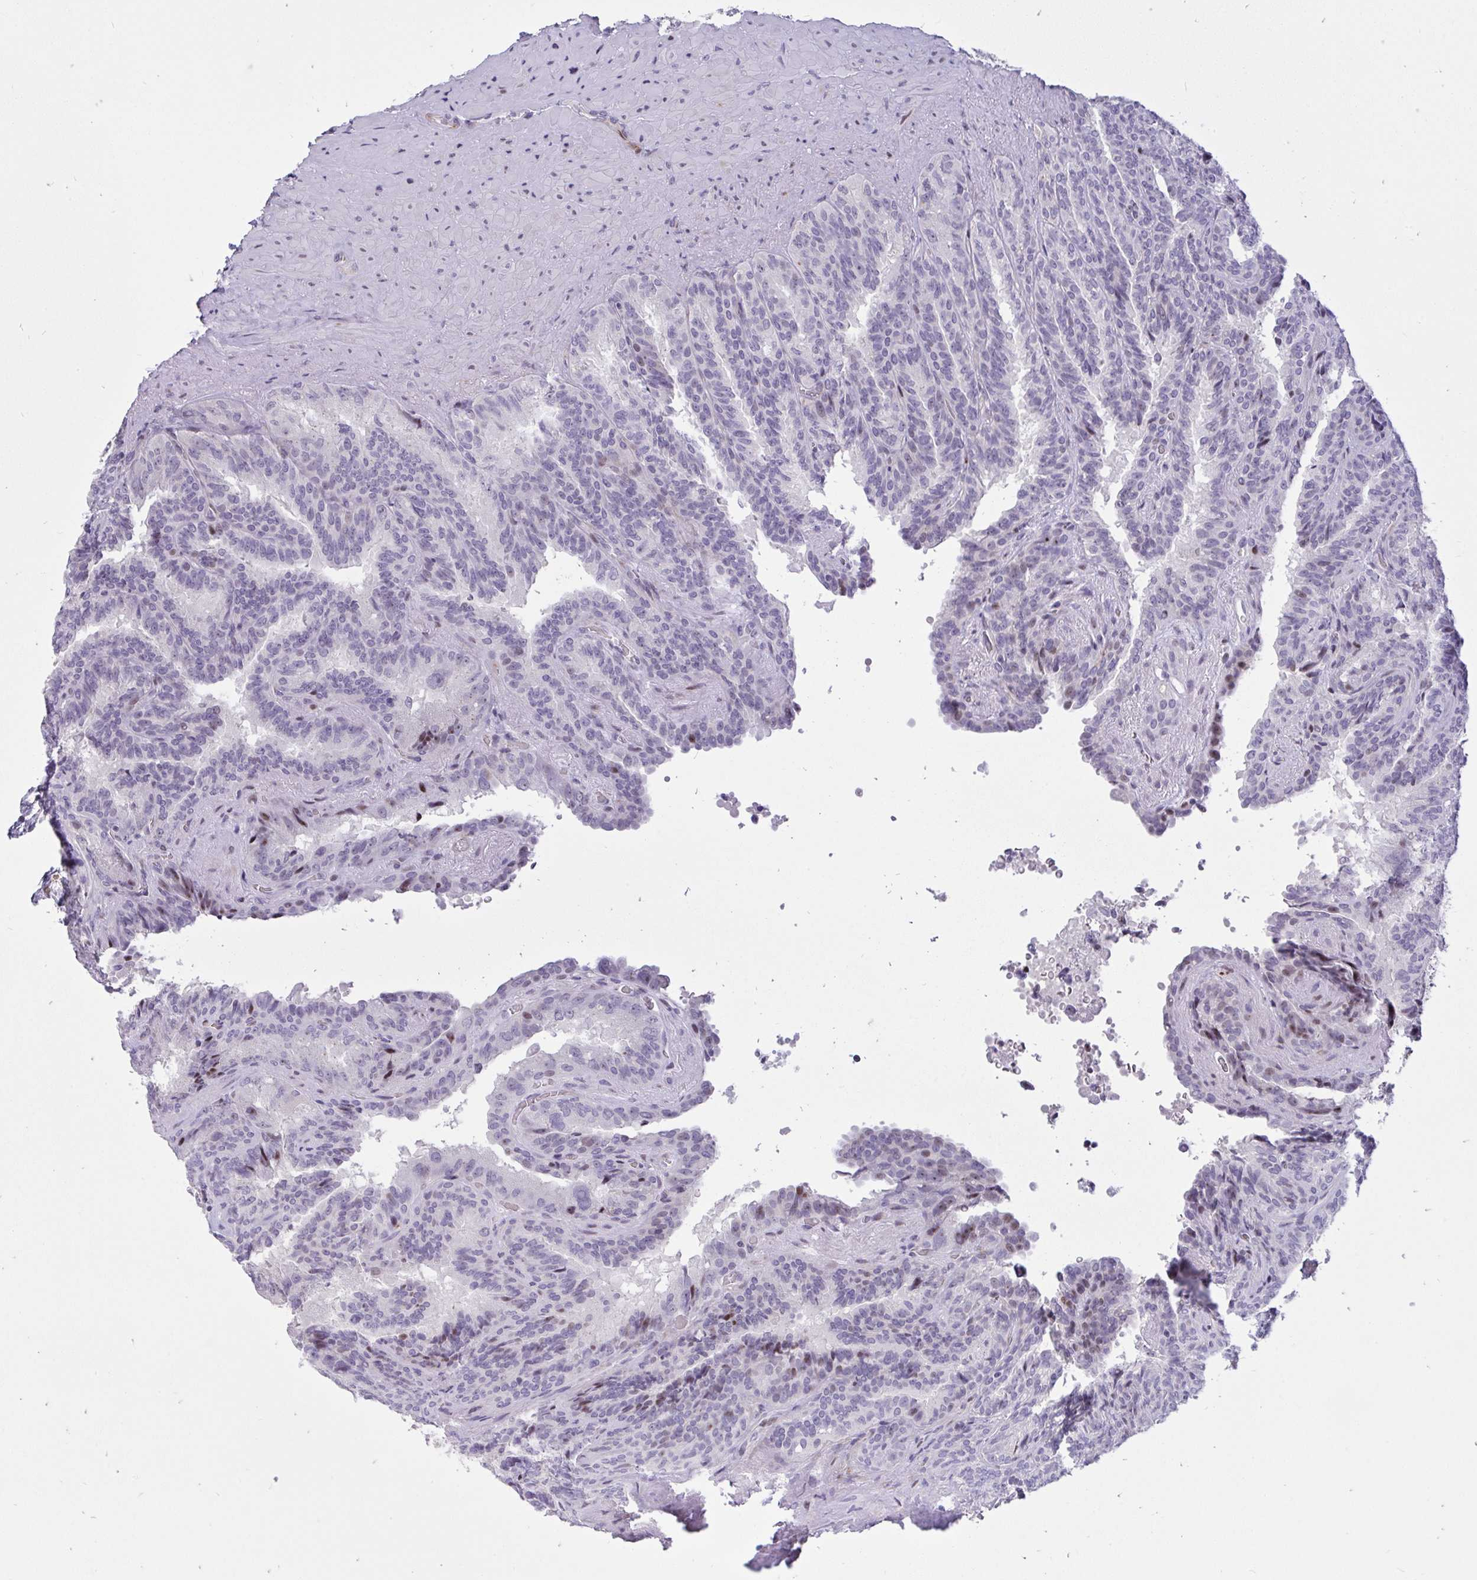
{"staining": {"intensity": "moderate", "quantity": "<25%", "location": "nuclear"}, "tissue": "seminal vesicle", "cell_type": "Glandular cells", "image_type": "normal", "snomed": [{"axis": "morphology", "description": "Normal tissue, NOS"}, {"axis": "topography", "description": "Seminal veicle"}], "caption": "Immunohistochemical staining of unremarkable seminal vesicle shows <25% levels of moderate nuclear protein staining in about <25% of glandular cells. (DAB (3,3'-diaminobenzidine) IHC with brightfield microscopy, high magnification).", "gene": "PLPPR3", "patient": {"sex": "male", "age": 60}}